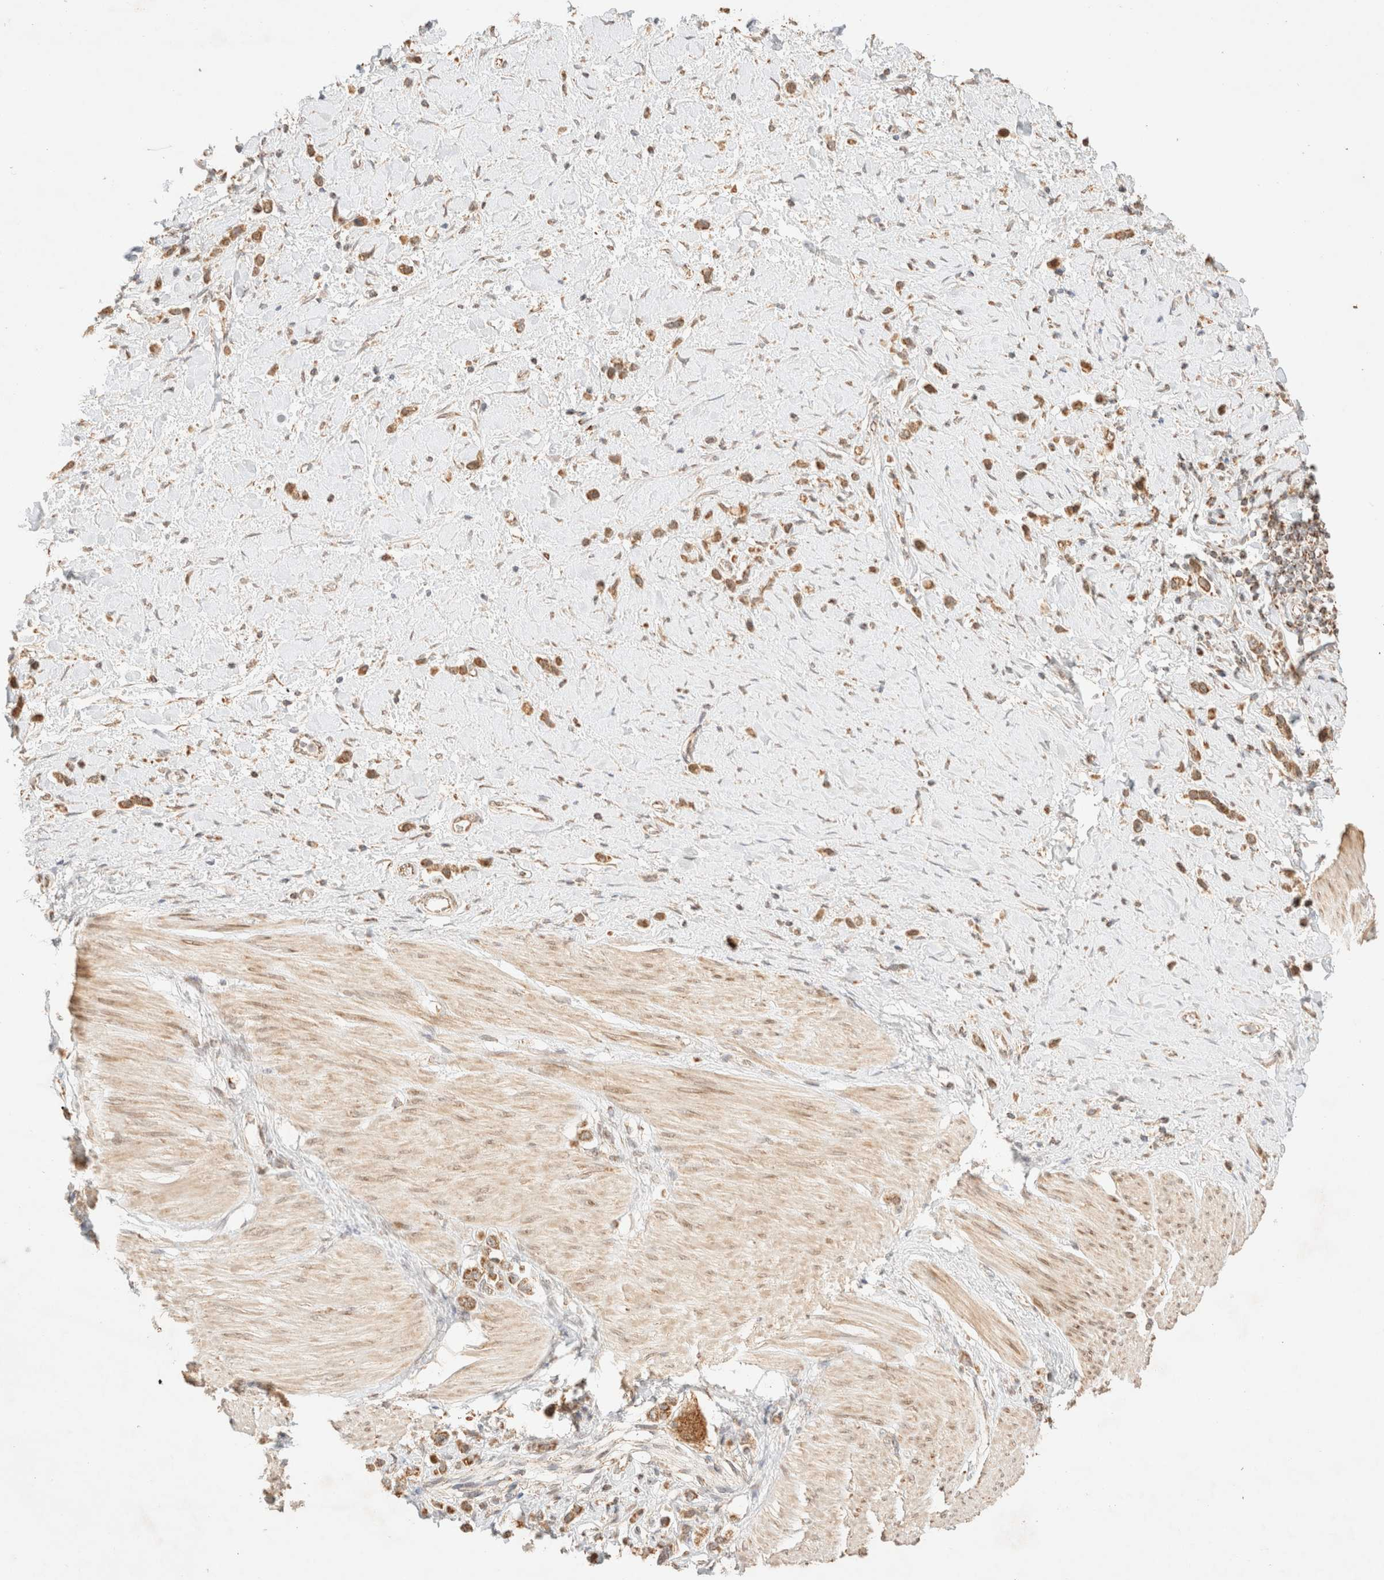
{"staining": {"intensity": "moderate", "quantity": ">75%", "location": "cytoplasmic/membranous"}, "tissue": "stomach cancer", "cell_type": "Tumor cells", "image_type": "cancer", "snomed": [{"axis": "morphology", "description": "Adenocarcinoma, NOS"}, {"axis": "topography", "description": "Stomach"}], "caption": "Tumor cells reveal medium levels of moderate cytoplasmic/membranous positivity in about >75% of cells in stomach cancer (adenocarcinoma). The staining was performed using DAB (3,3'-diaminobenzidine), with brown indicating positive protein expression. Nuclei are stained blue with hematoxylin.", "gene": "TACO1", "patient": {"sex": "female", "age": 65}}